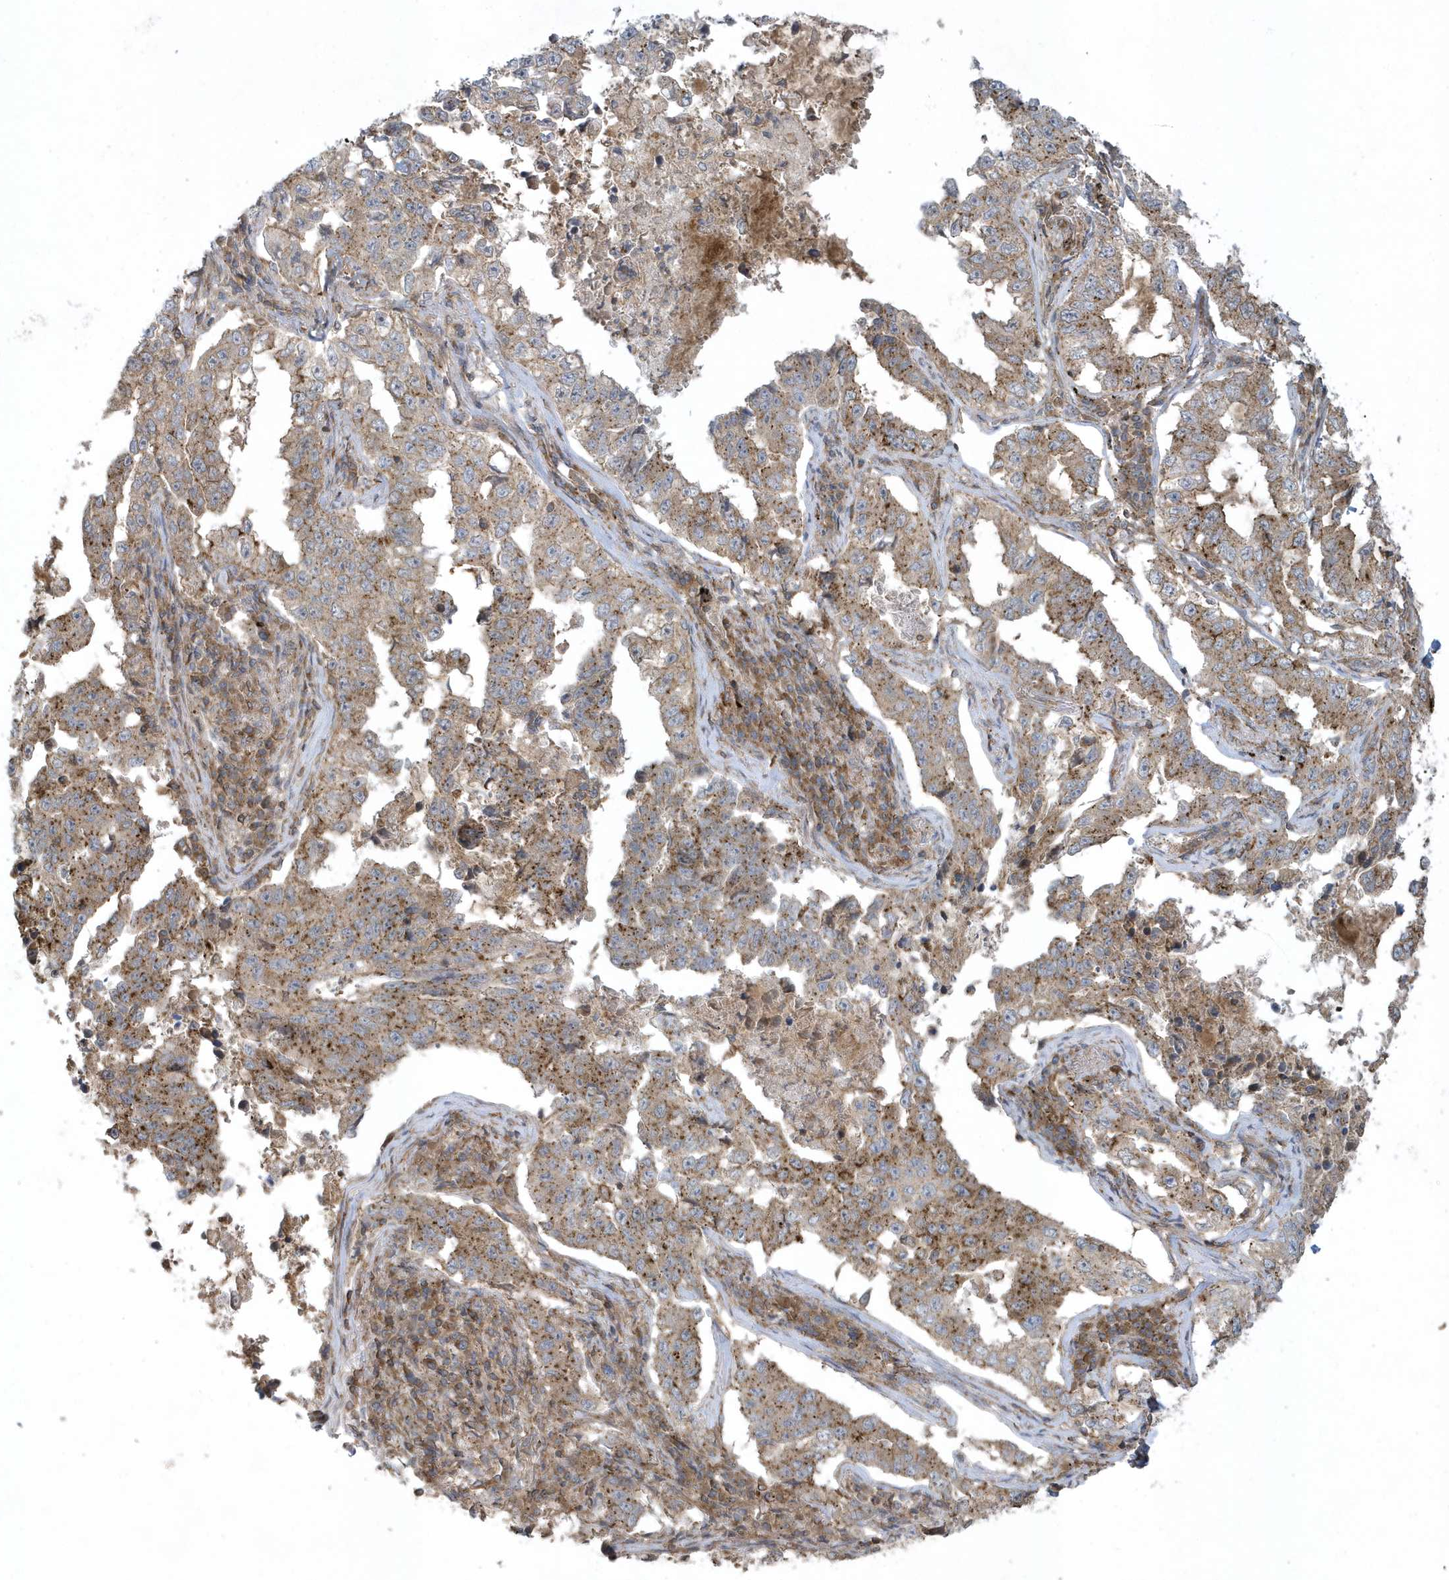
{"staining": {"intensity": "moderate", "quantity": ">75%", "location": "cytoplasmic/membranous"}, "tissue": "lung cancer", "cell_type": "Tumor cells", "image_type": "cancer", "snomed": [{"axis": "morphology", "description": "Adenocarcinoma, NOS"}, {"axis": "topography", "description": "Lung"}], "caption": "High-magnification brightfield microscopy of lung adenocarcinoma stained with DAB (3,3'-diaminobenzidine) (brown) and counterstained with hematoxylin (blue). tumor cells exhibit moderate cytoplasmic/membranous staining is identified in approximately>75% of cells.", "gene": "STAMBP", "patient": {"sex": "female", "age": 51}}